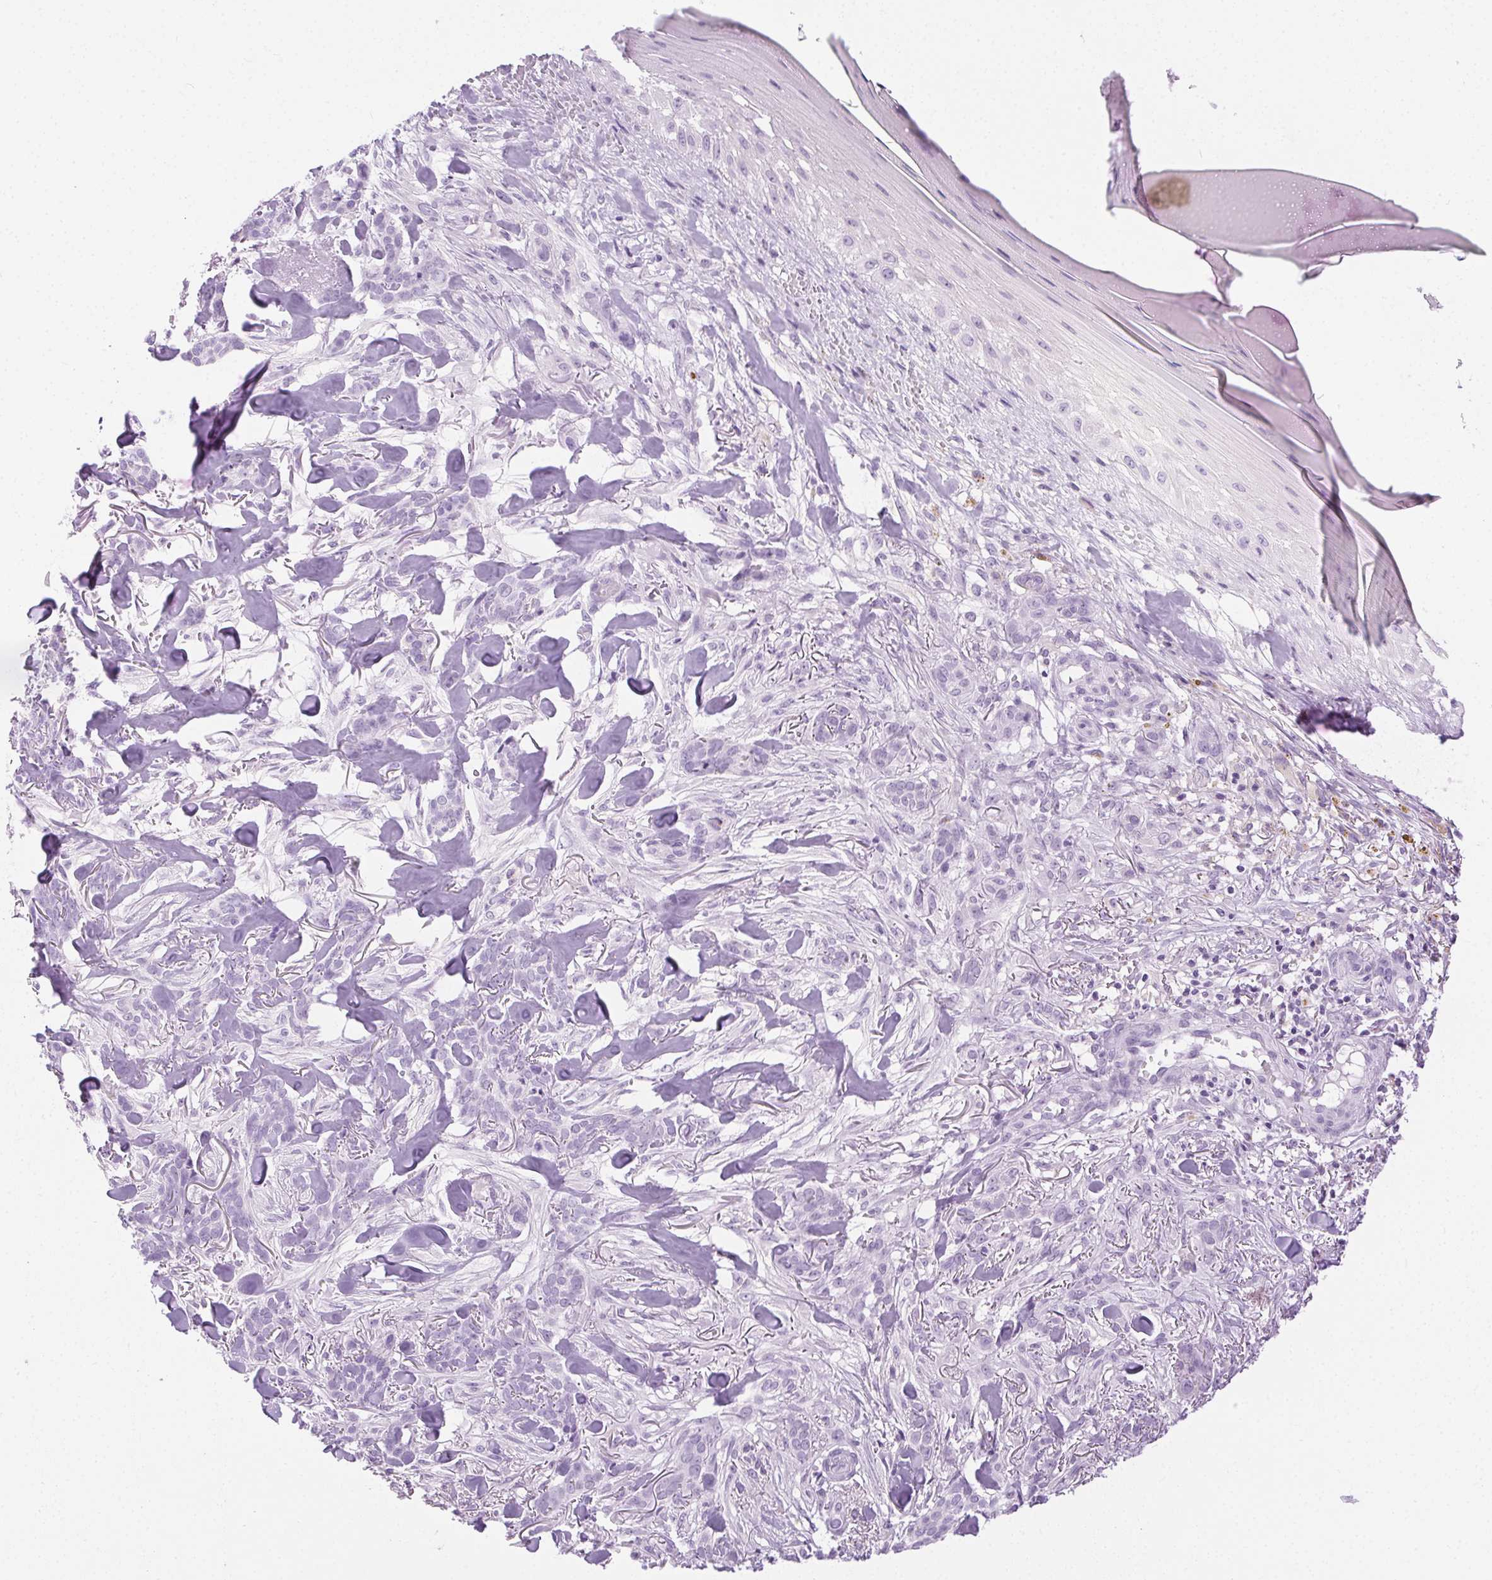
{"staining": {"intensity": "negative", "quantity": "none", "location": "none"}, "tissue": "skin cancer", "cell_type": "Tumor cells", "image_type": "cancer", "snomed": [{"axis": "morphology", "description": "Basal cell carcinoma"}, {"axis": "topography", "description": "Skin"}], "caption": "Immunohistochemistry (IHC) histopathology image of neoplastic tissue: human skin basal cell carcinoma stained with DAB displays no significant protein positivity in tumor cells.", "gene": "C20orf85", "patient": {"sex": "female", "age": 61}}